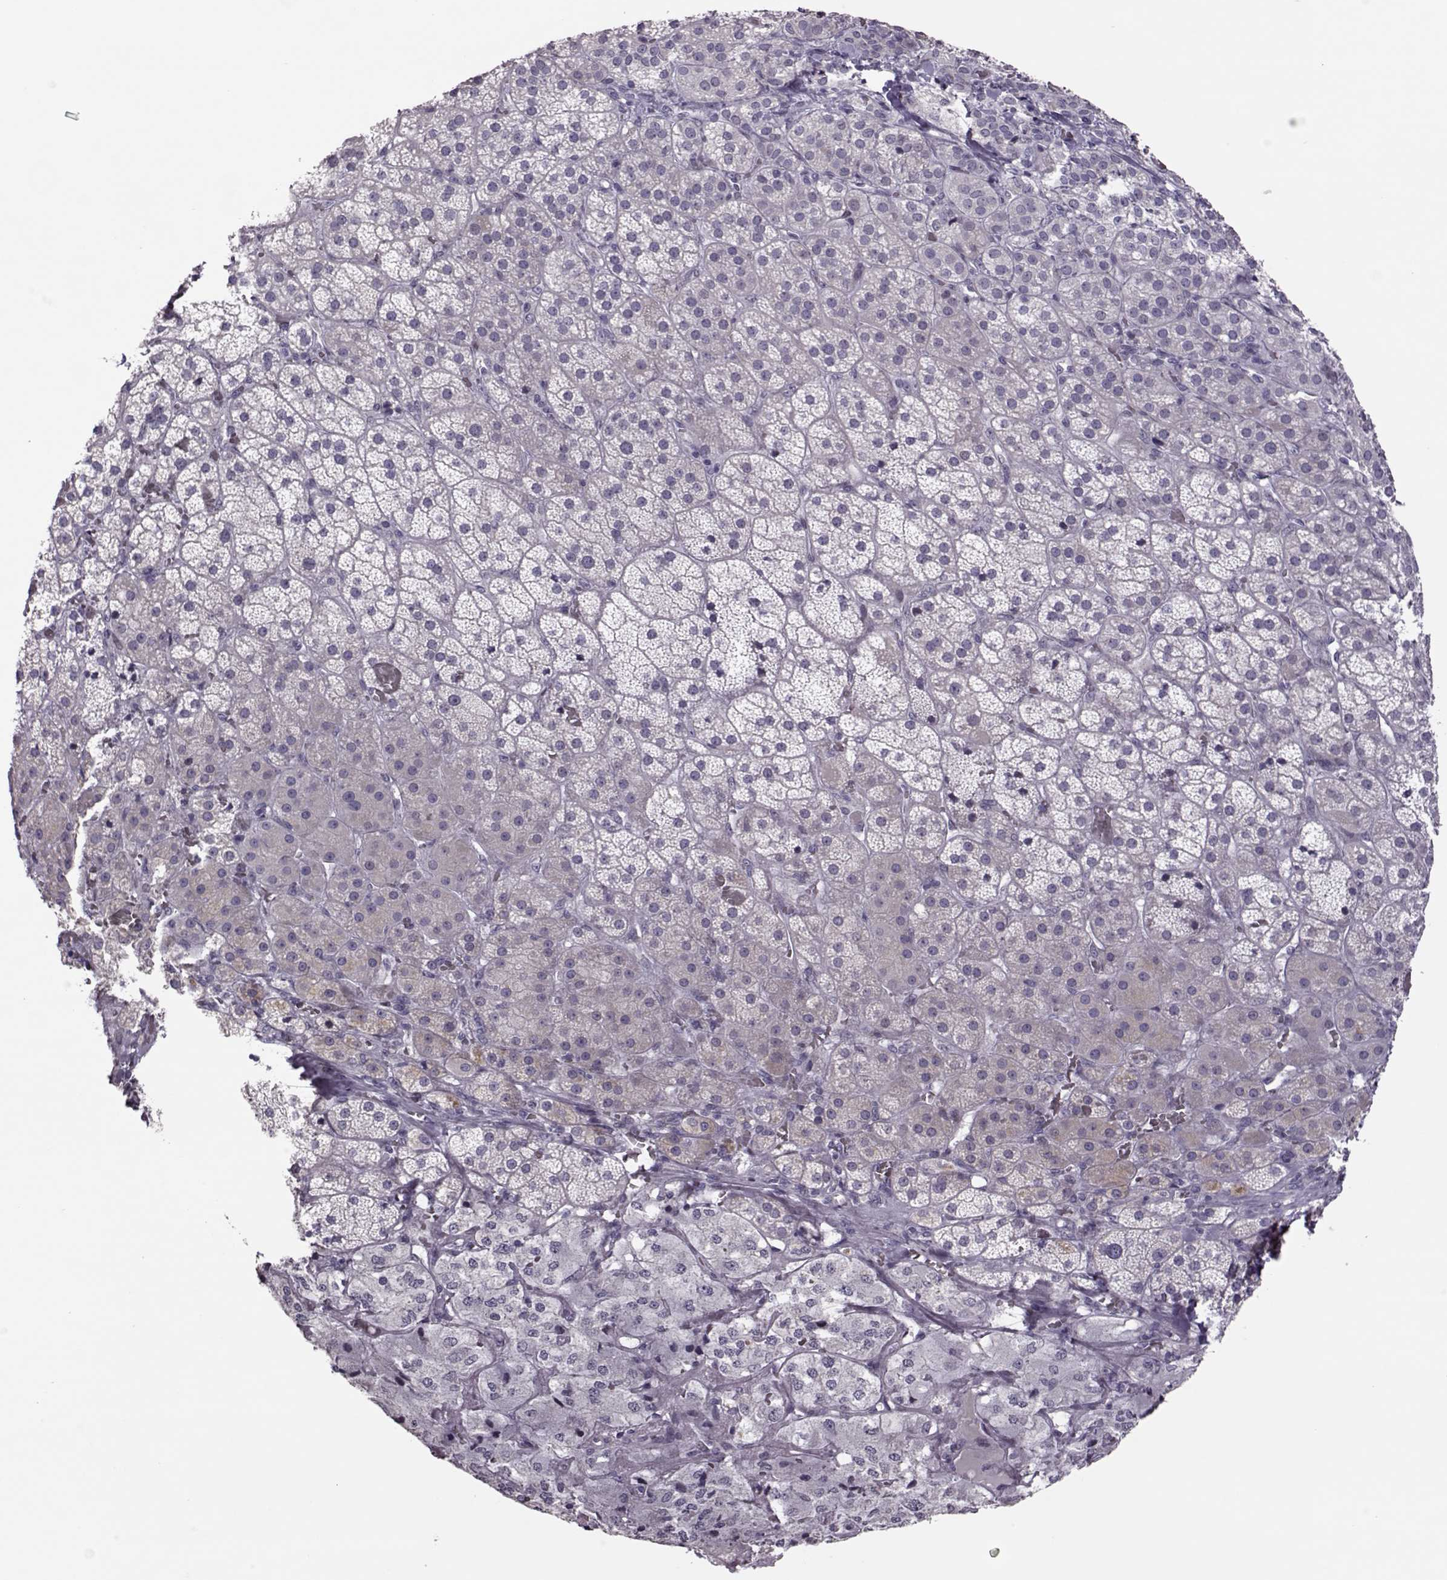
{"staining": {"intensity": "negative", "quantity": "none", "location": "none"}, "tissue": "adrenal gland", "cell_type": "Glandular cells", "image_type": "normal", "snomed": [{"axis": "morphology", "description": "Normal tissue, NOS"}, {"axis": "topography", "description": "Adrenal gland"}], "caption": "Micrograph shows no protein positivity in glandular cells of unremarkable adrenal gland.", "gene": "LIN28A", "patient": {"sex": "male", "age": 57}}